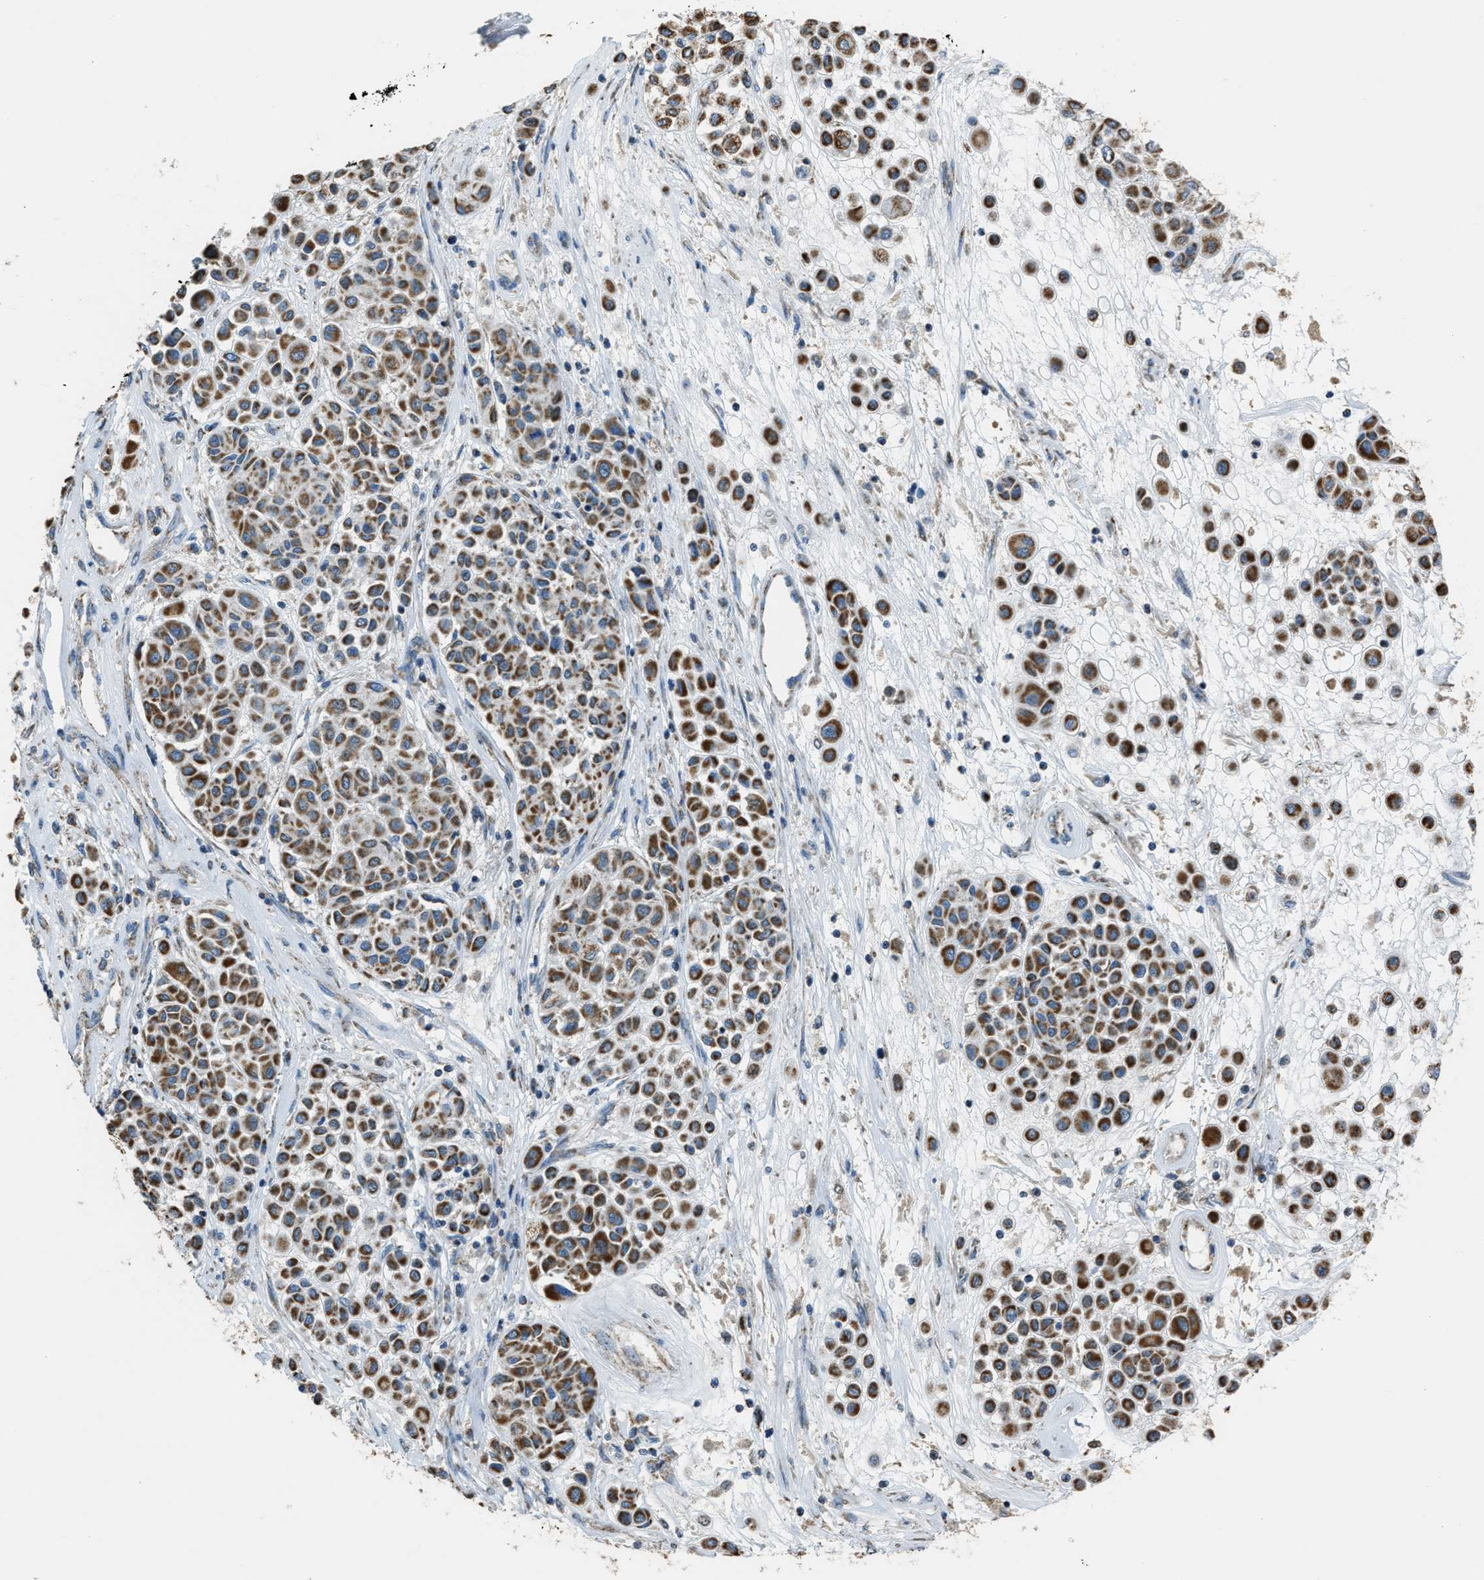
{"staining": {"intensity": "strong", "quantity": ">75%", "location": "cytoplasmic/membranous"}, "tissue": "melanoma", "cell_type": "Tumor cells", "image_type": "cancer", "snomed": [{"axis": "morphology", "description": "Malignant melanoma, Metastatic site"}, {"axis": "topography", "description": "Soft tissue"}], "caption": "Immunohistochemistry (IHC) micrograph of human melanoma stained for a protein (brown), which displays high levels of strong cytoplasmic/membranous positivity in about >75% of tumor cells.", "gene": "SLC25A11", "patient": {"sex": "male", "age": 41}}